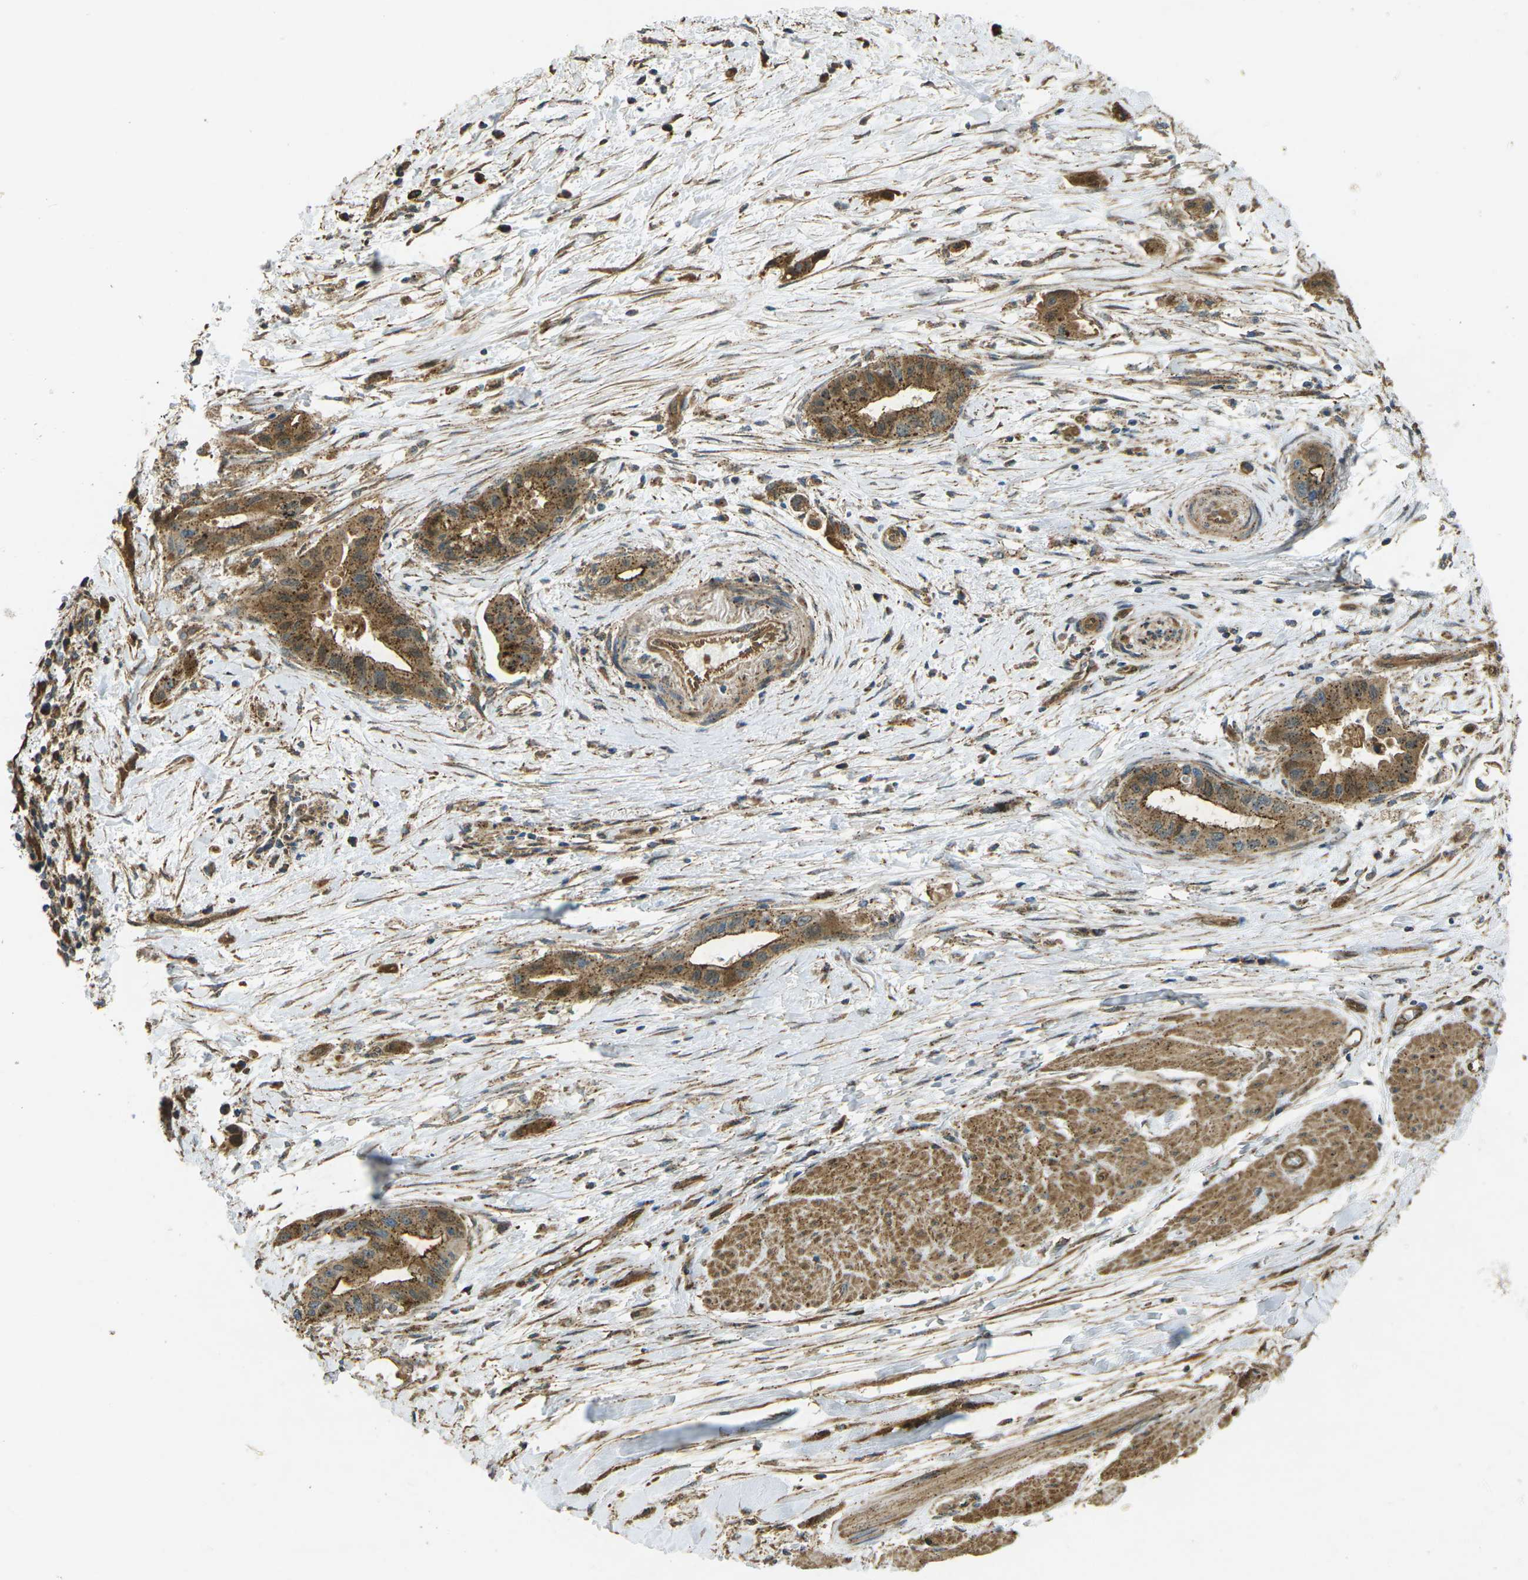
{"staining": {"intensity": "moderate", "quantity": ">75%", "location": "cytoplasmic/membranous"}, "tissue": "pancreatic cancer", "cell_type": "Tumor cells", "image_type": "cancer", "snomed": [{"axis": "morphology", "description": "Adenocarcinoma, NOS"}, {"axis": "topography", "description": "Pancreas"}], "caption": "Tumor cells reveal medium levels of moderate cytoplasmic/membranous staining in approximately >75% of cells in human pancreatic adenocarcinoma.", "gene": "CHMP3", "patient": {"sex": "female", "age": 73}}